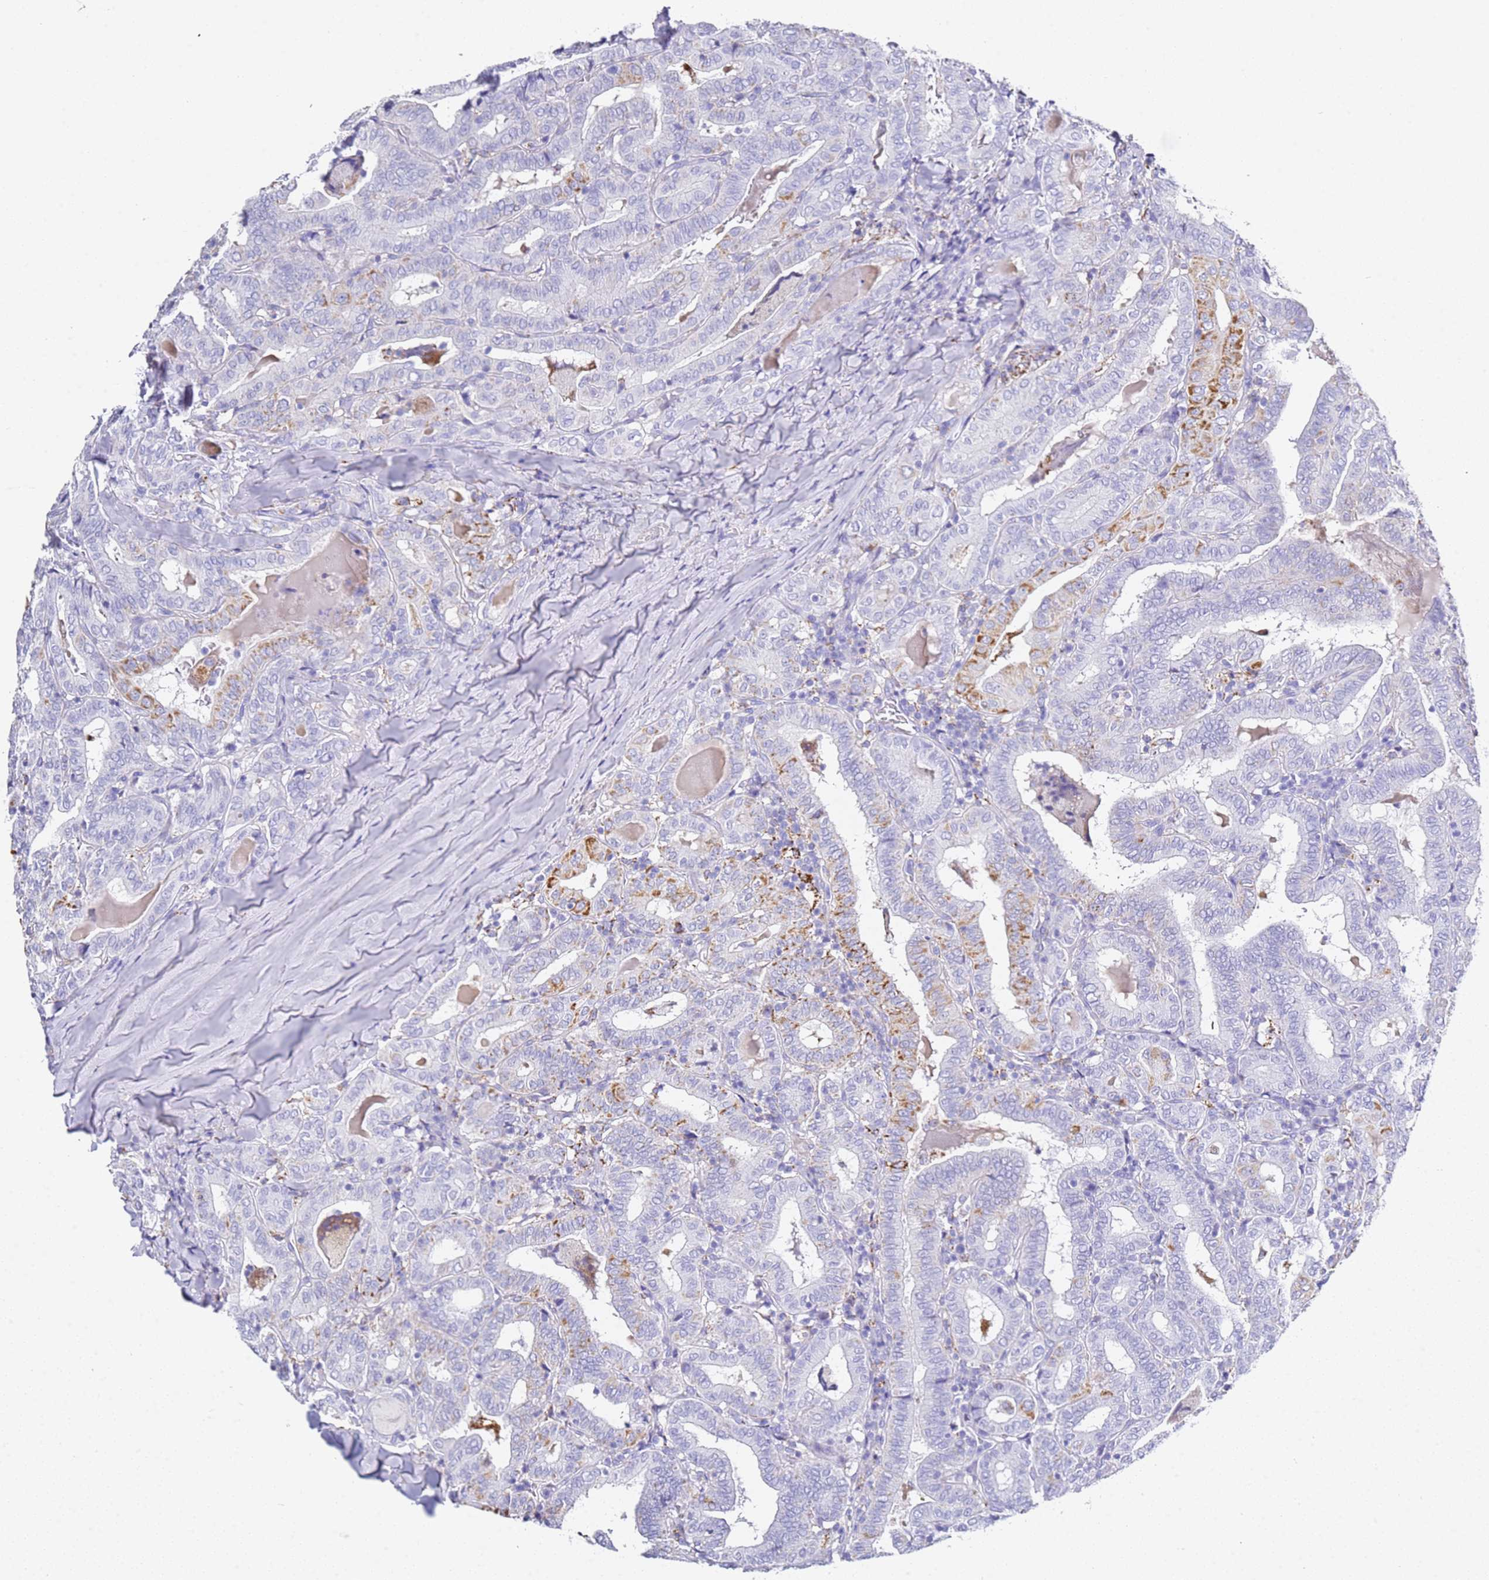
{"staining": {"intensity": "moderate", "quantity": "<25%", "location": "cytoplasmic/membranous"}, "tissue": "thyroid cancer", "cell_type": "Tumor cells", "image_type": "cancer", "snomed": [{"axis": "morphology", "description": "Papillary adenocarcinoma, NOS"}, {"axis": "topography", "description": "Thyroid gland"}], "caption": "This histopathology image displays immunohistochemistry (IHC) staining of human papillary adenocarcinoma (thyroid), with low moderate cytoplasmic/membranous positivity in approximately <25% of tumor cells.", "gene": "PTBP2", "patient": {"sex": "female", "age": 72}}